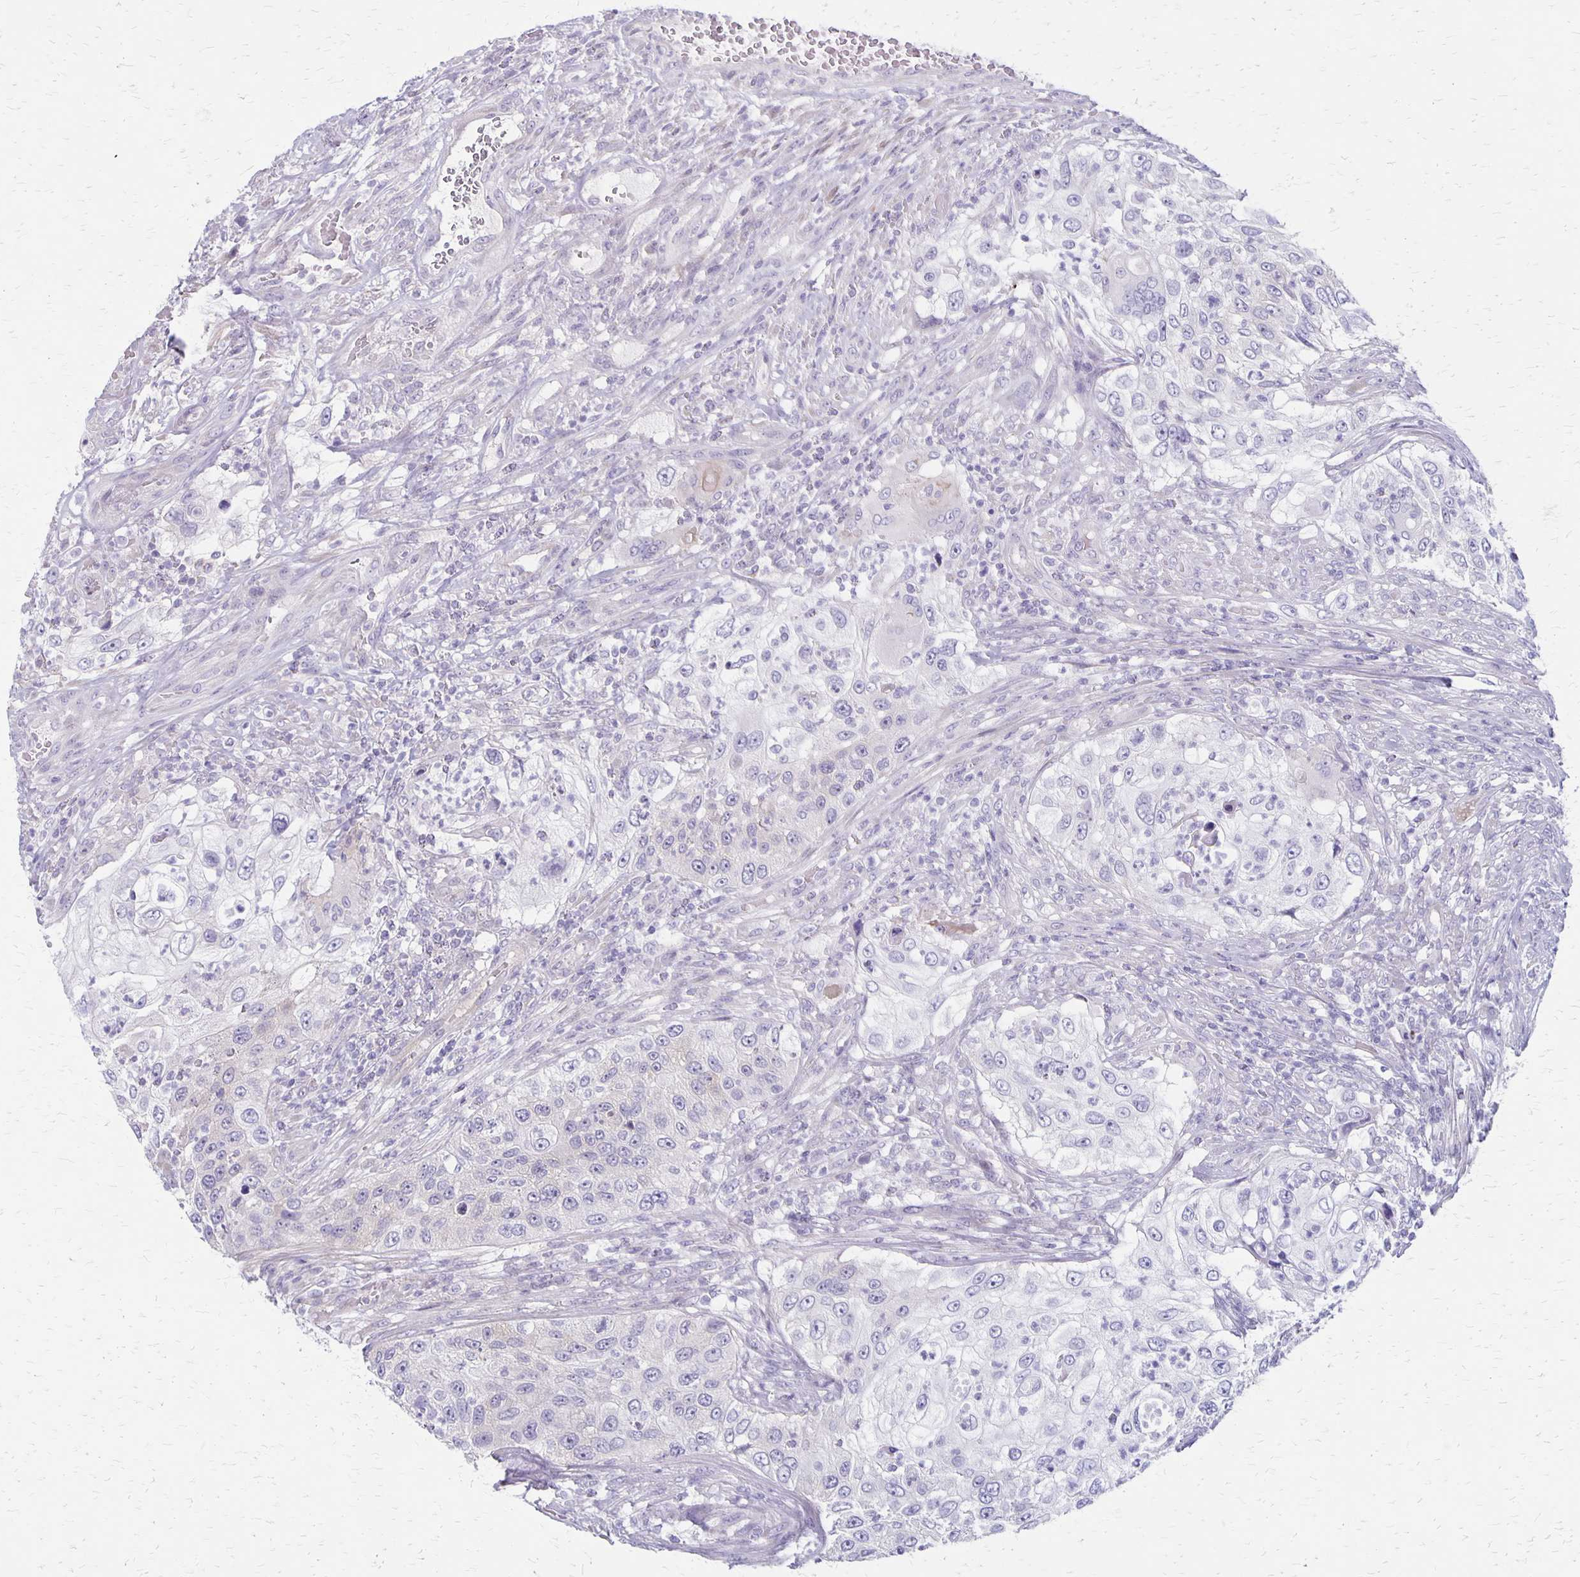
{"staining": {"intensity": "negative", "quantity": "none", "location": "none"}, "tissue": "urothelial cancer", "cell_type": "Tumor cells", "image_type": "cancer", "snomed": [{"axis": "morphology", "description": "Urothelial carcinoma, High grade"}, {"axis": "topography", "description": "Urinary bladder"}], "caption": "A high-resolution histopathology image shows immunohistochemistry staining of urothelial cancer, which demonstrates no significant positivity in tumor cells.", "gene": "HOMER1", "patient": {"sex": "female", "age": 60}}